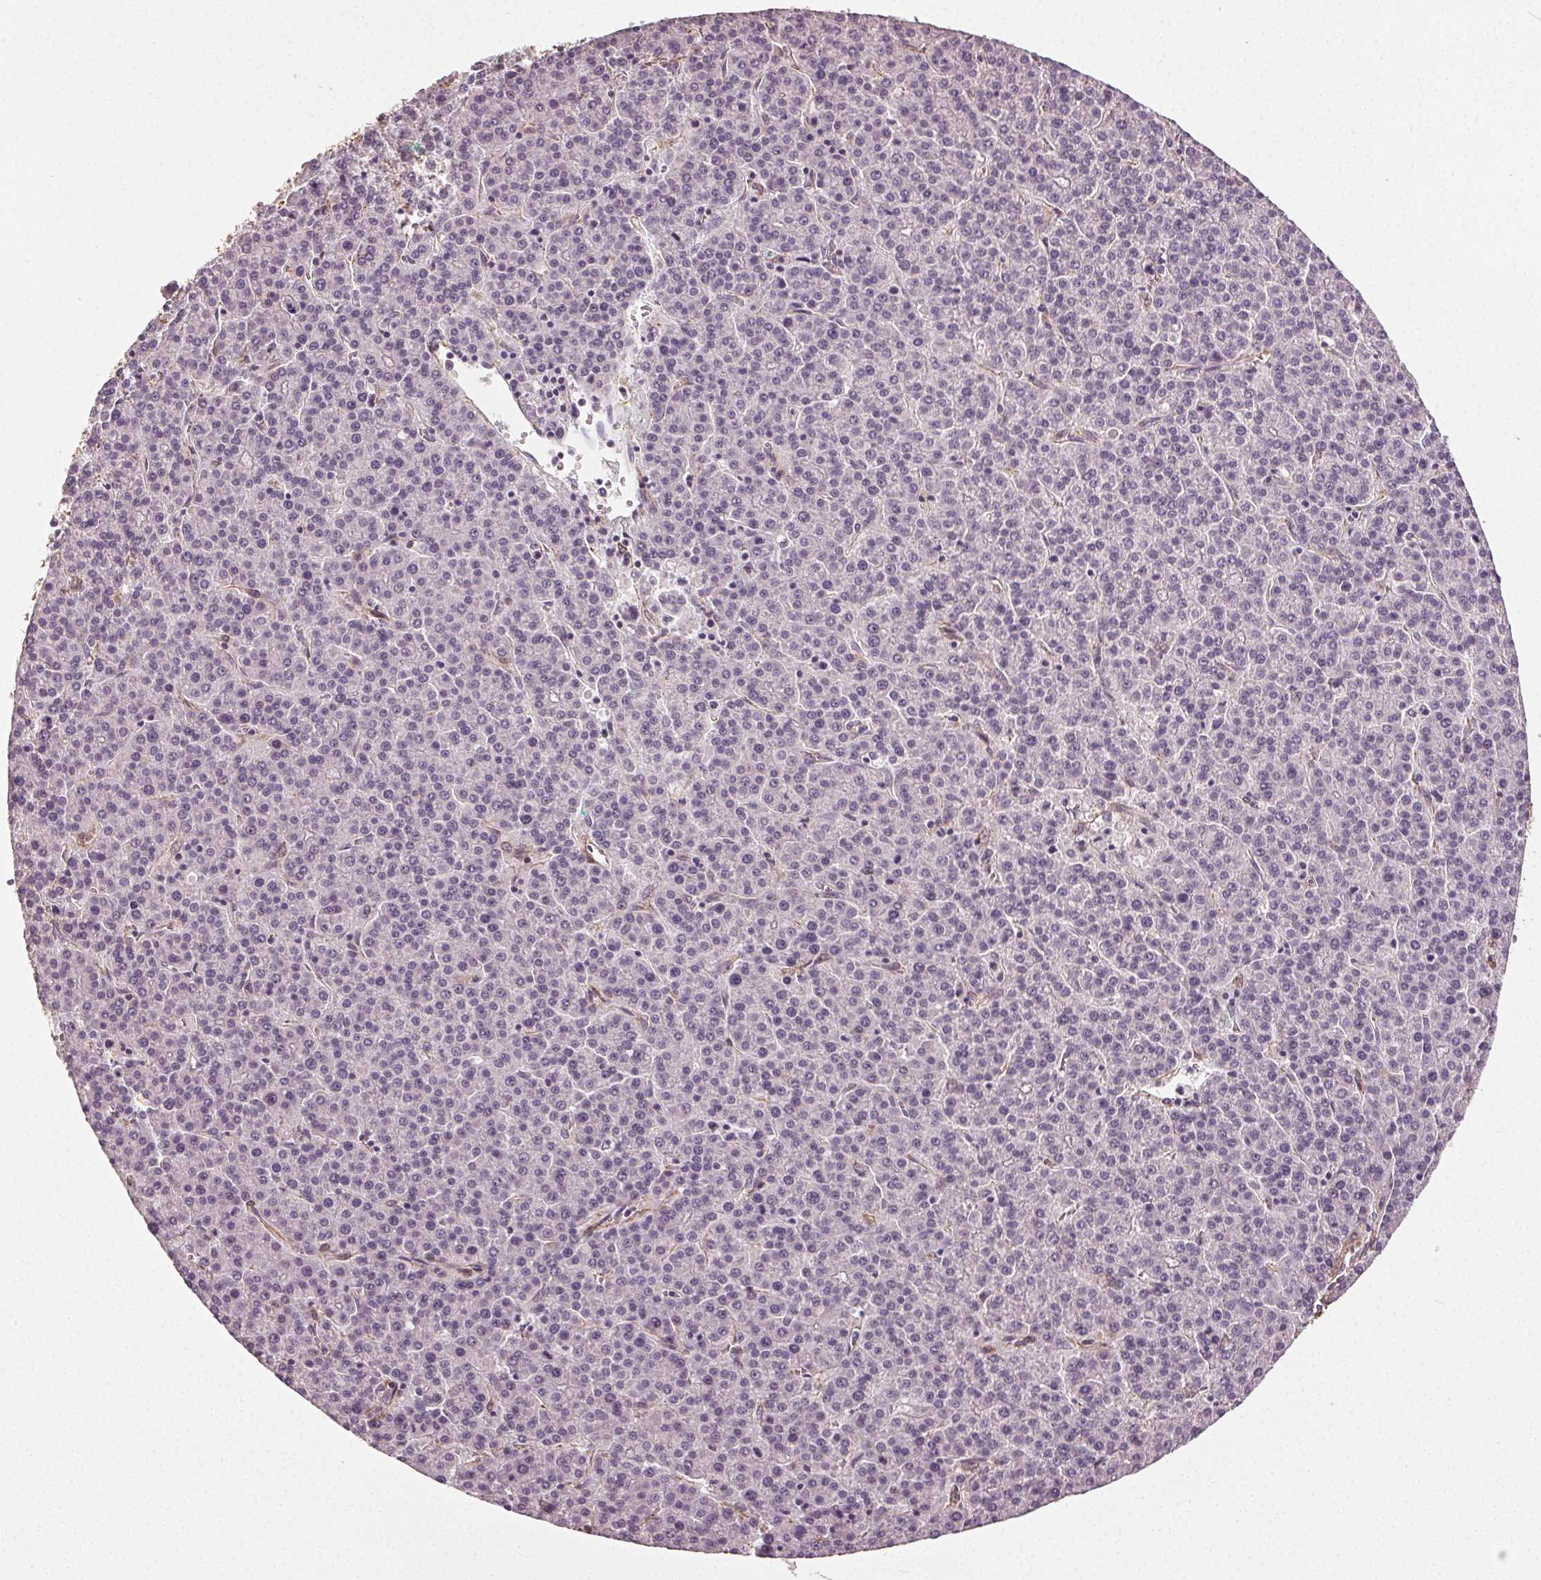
{"staining": {"intensity": "negative", "quantity": "none", "location": "none"}, "tissue": "liver cancer", "cell_type": "Tumor cells", "image_type": "cancer", "snomed": [{"axis": "morphology", "description": "Carcinoma, Hepatocellular, NOS"}, {"axis": "topography", "description": "Liver"}], "caption": "A micrograph of human liver hepatocellular carcinoma is negative for staining in tumor cells.", "gene": "PKP1", "patient": {"sex": "female", "age": 58}}